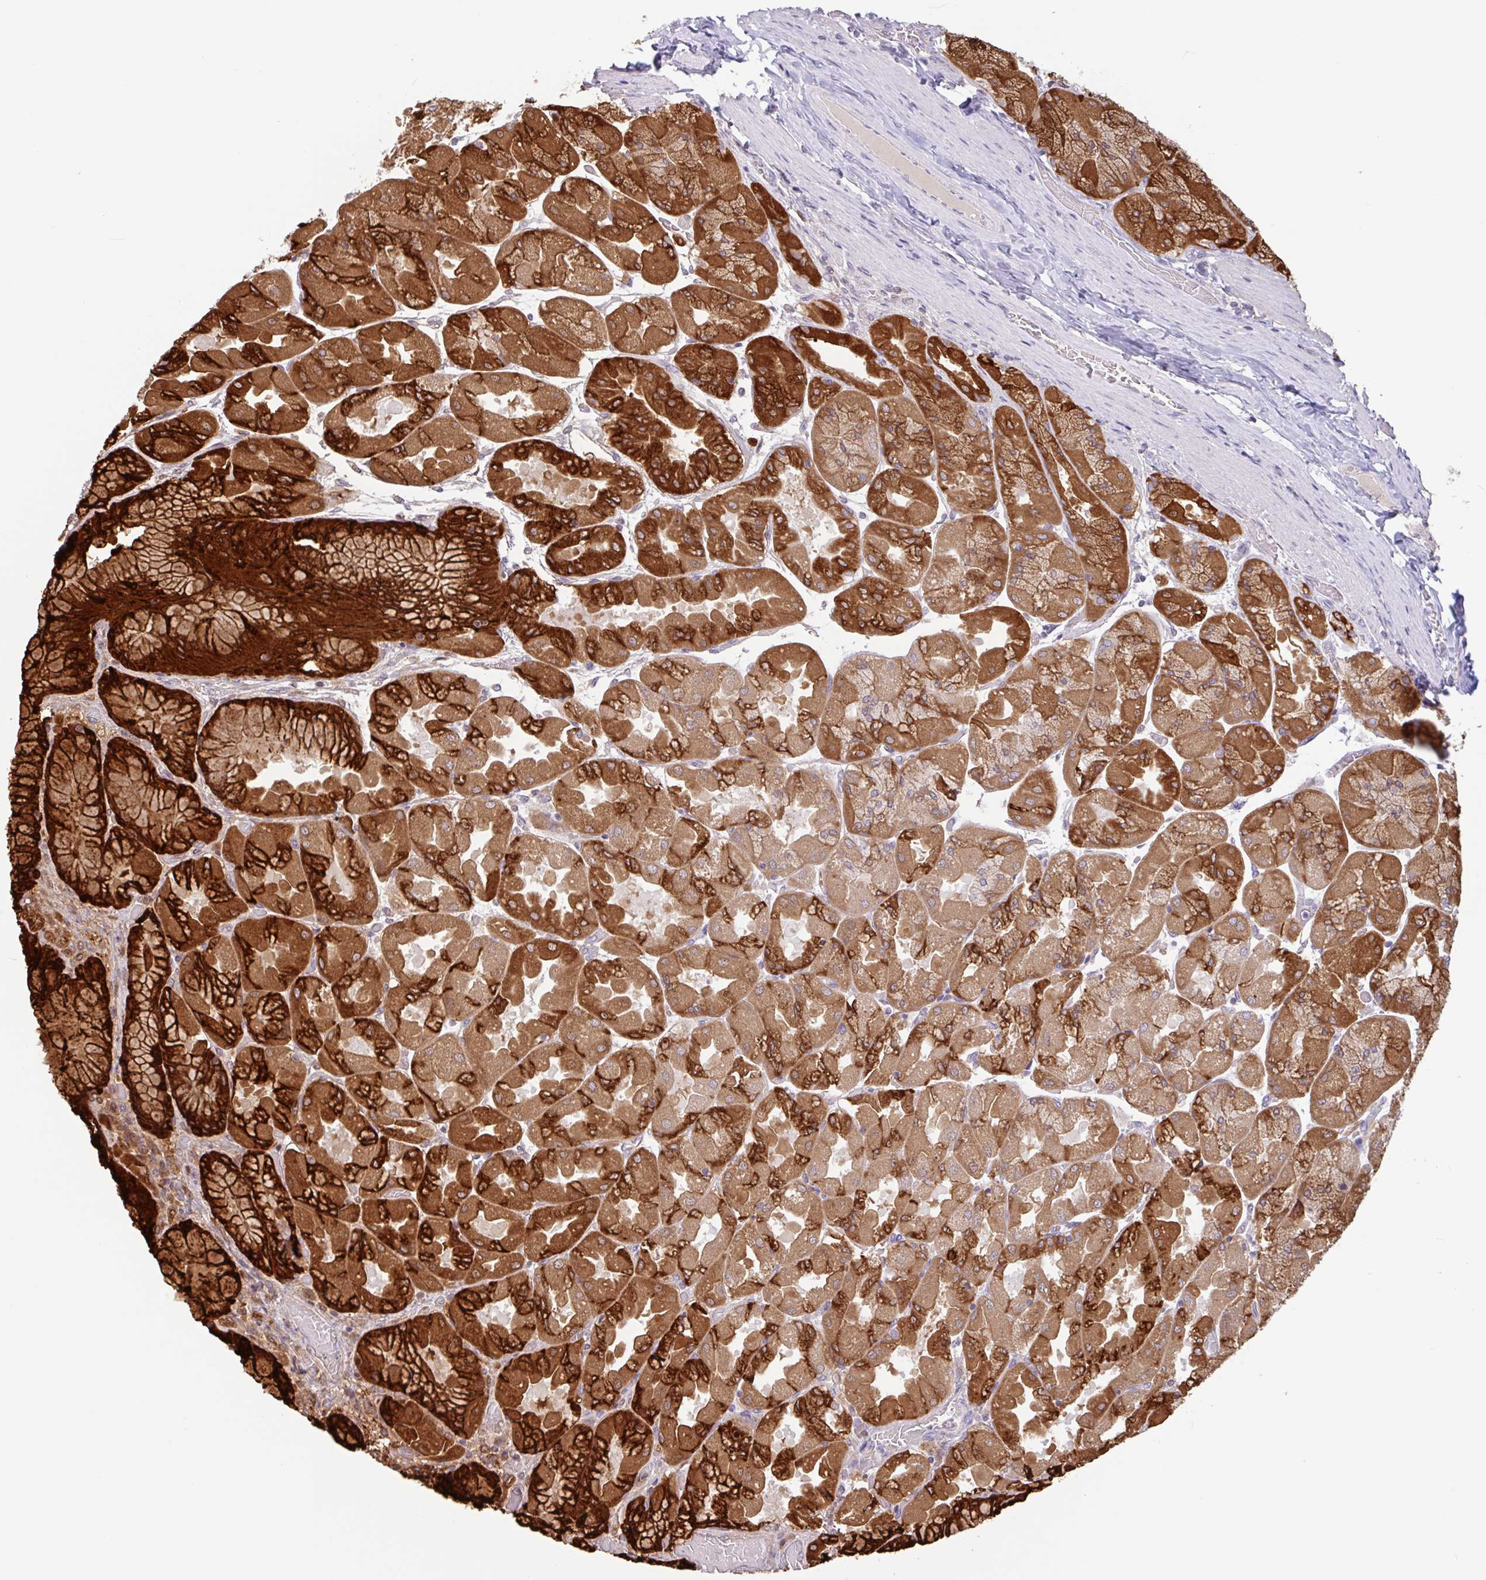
{"staining": {"intensity": "strong", "quantity": ">75%", "location": "cytoplasmic/membranous"}, "tissue": "stomach", "cell_type": "Glandular cells", "image_type": "normal", "snomed": [{"axis": "morphology", "description": "Normal tissue, NOS"}, {"axis": "topography", "description": "Stomach"}], "caption": "Stomach stained for a protein (brown) shows strong cytoplasmic/membranous positive expression in approximately >75% of glandular cells.", "gene": "CTSE", "patient": {"sex": "female", "age": 61}}